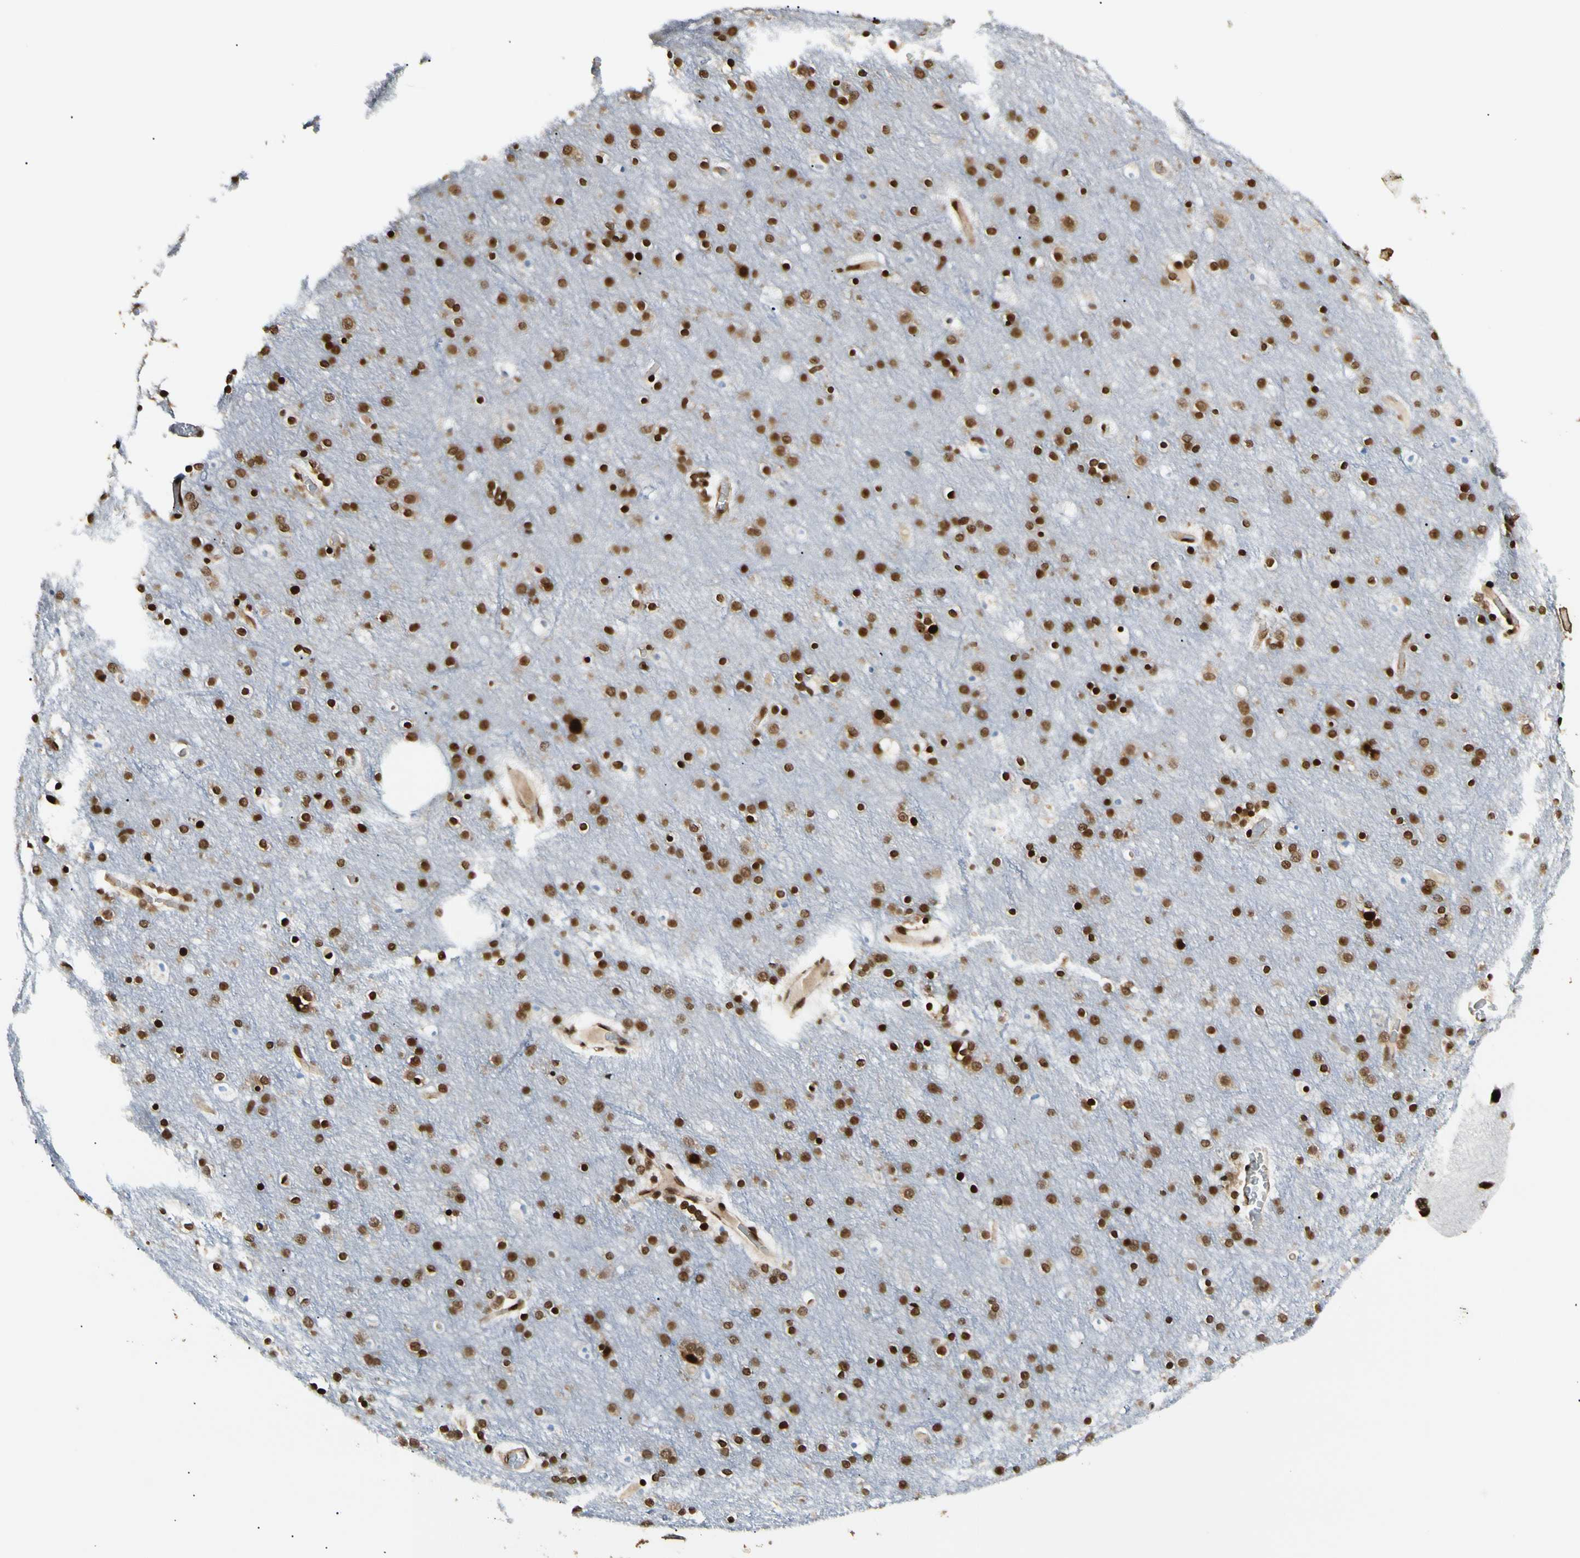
{"staining": {"intensity": "strong", "quantity": ">75%", "location": "nuclear"}, "tissue": "cerebral cortex", "cell_type": "Endothelial cells", "image_type": "normal", "snomed": [{"axis": "morphology", "description": "Normal tissue, NOS"}, {"axis": "topography", "description": "Cerebral cortex"}], "caption": "This histopathology image shows immunohistochemistry (IHC) staining of normal human cerebral cortex, with high strong nuclear staining in approximately >75% of endothelial cells.", "gene": "FUS", "patient": {"sex": "female", "age": 54}}